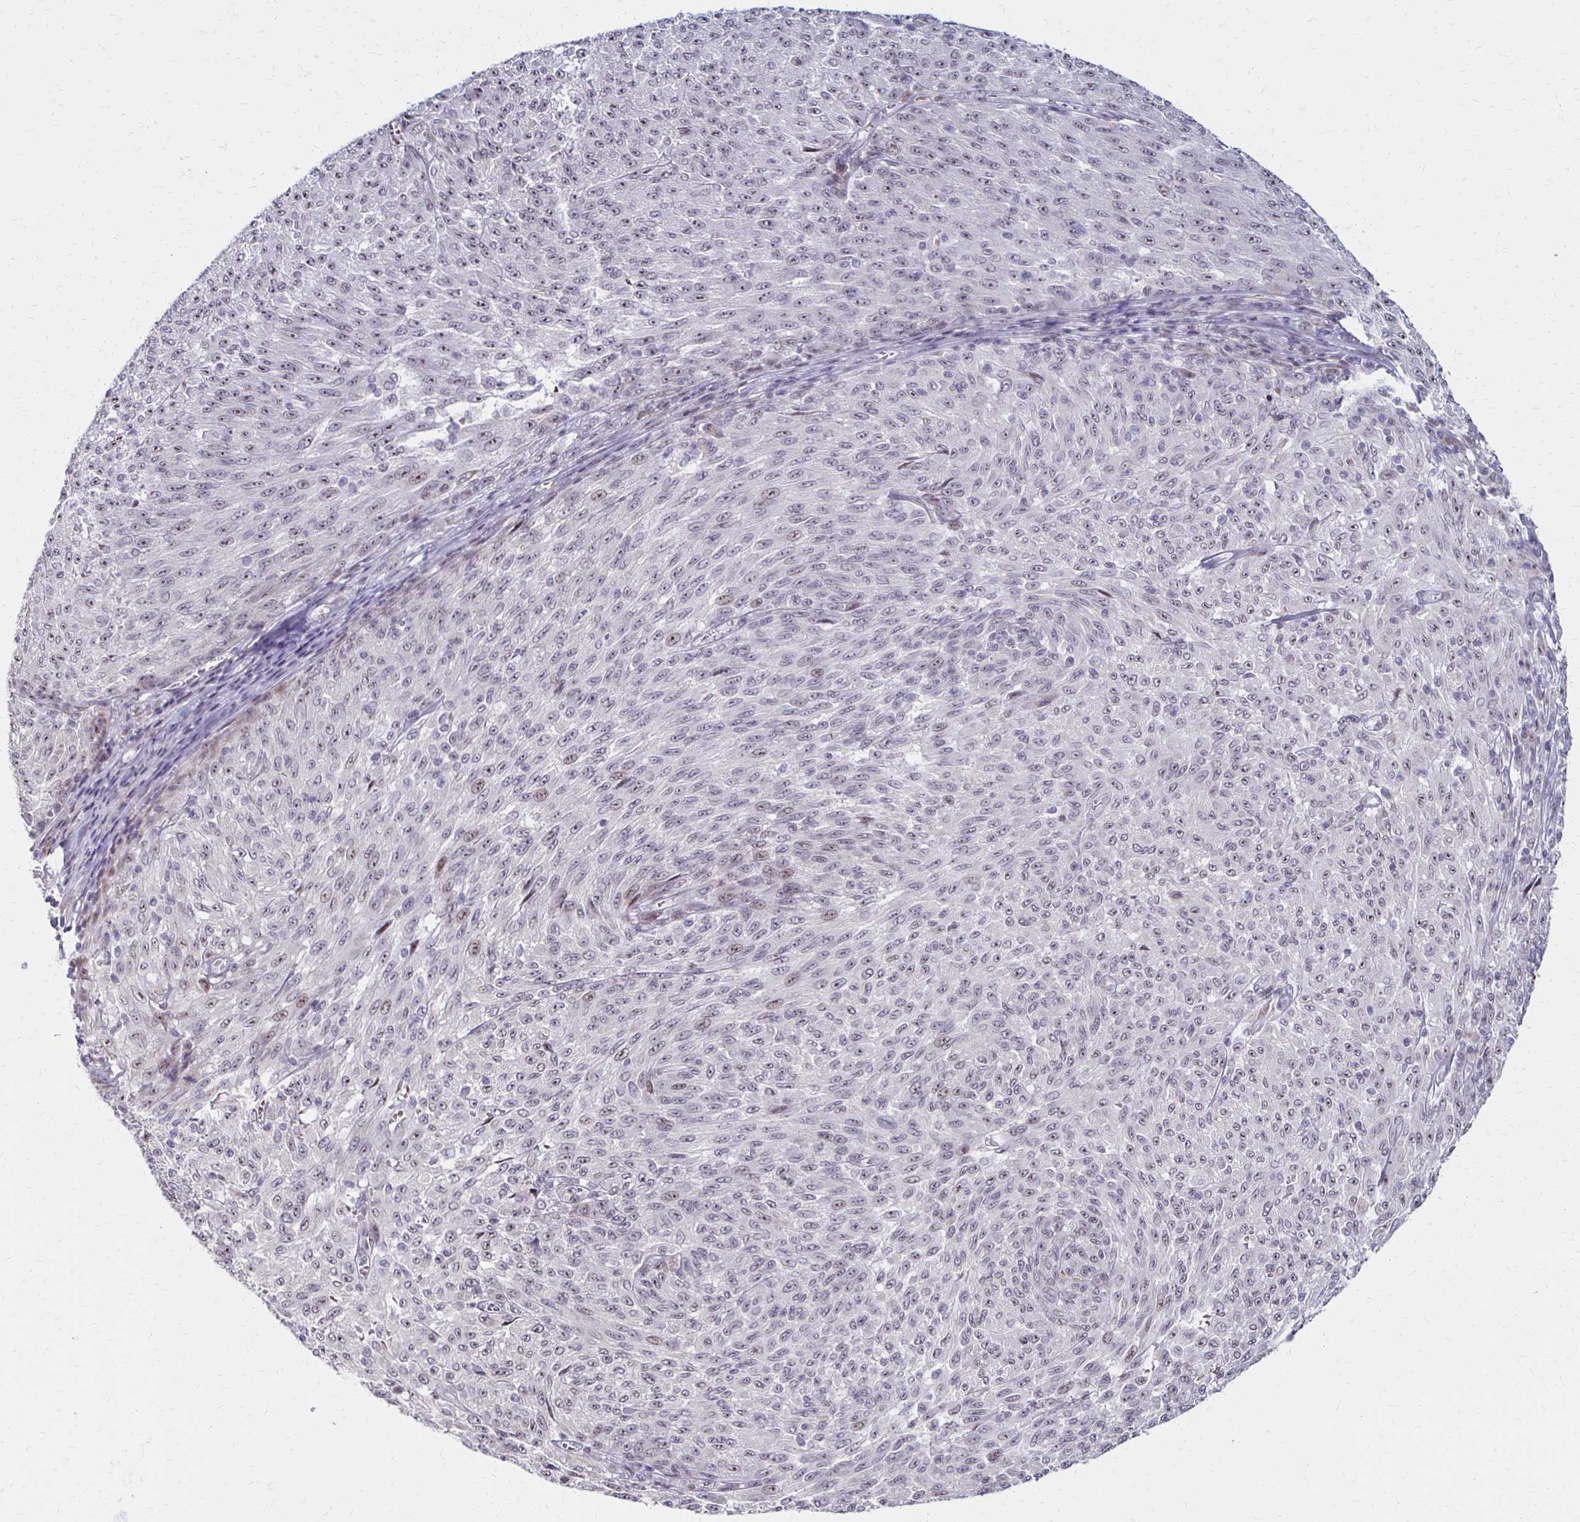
{"staining": {"intensity": "weak", "quantity": "25%-75%", "location": "nuclear"}, "tissue": "melanoma", "cell_type": "Tumor cells", "image_type": "cancer", "snomed": [{"axis": "morphology", "description": "Malignant melanoma, NOS"}, {"axis": "topography", "description": "Skin"}], "caption": "Human malignant melanoma stained for a protein (brown) shows weak nuclear positive expression in about 25%-75% of tumor cells.", "gene": "DAGLA", "patient": {"sex": "male", "age": 85}}